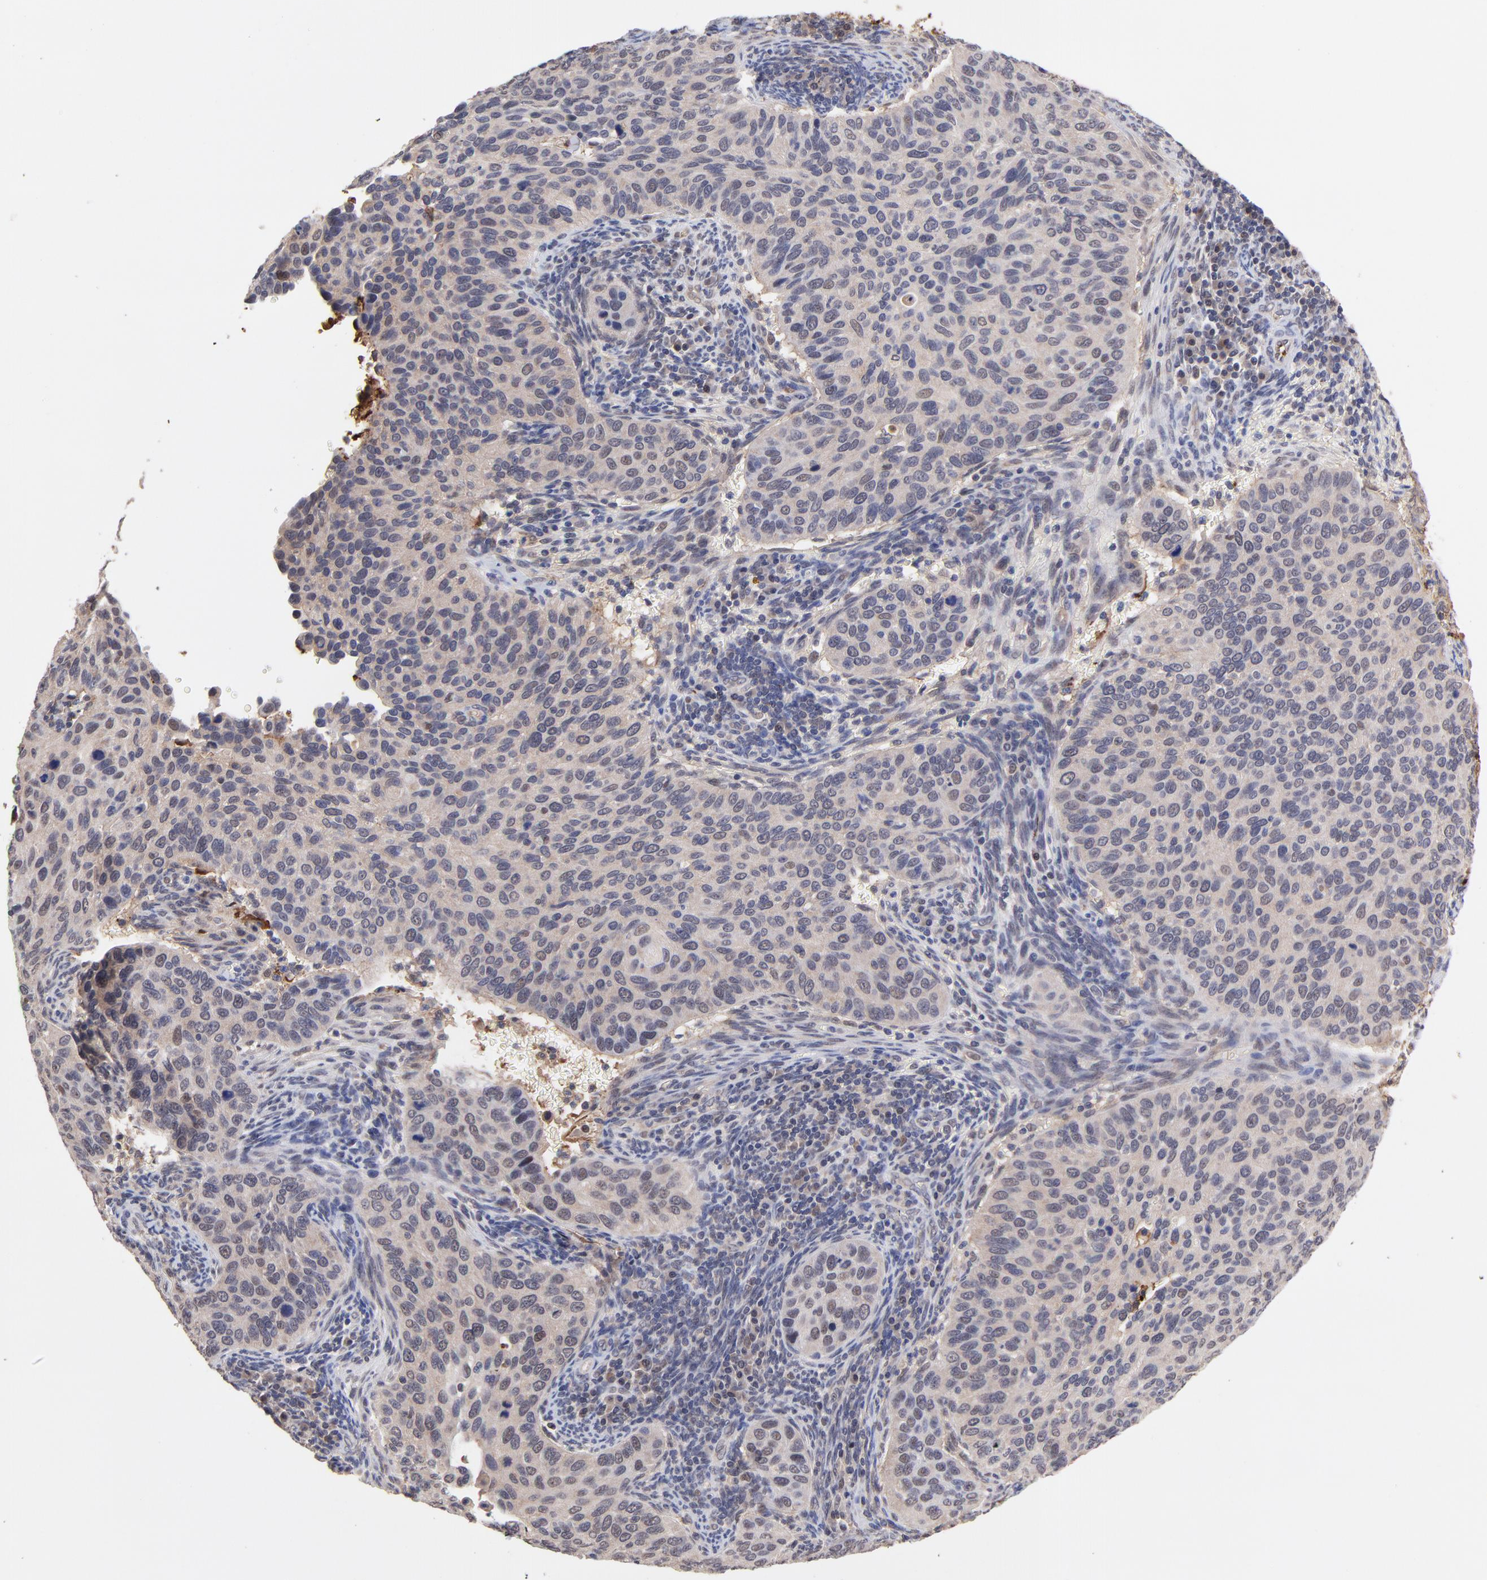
{"staining": {"intensity": "weak", "quantity": "<25%", "location": "cytoplasmic/membranous,nuclear"}, "tissue": "cervical cancer", "cell_type": "Tumor cells", "image_type": "cancer", "snomed": [{"axis": "morphology", "description": "Adenocarcinoma, NOS"}, {"axis": "topography", "description": "Cervix"}], "caption": "A micrograph of cervical cancer (adenocarcinoma) stained for a protein reveals no brown staining in tumor cells.", "gene": "PSMD14", "patient": {"sex": "female", "age": 29}}